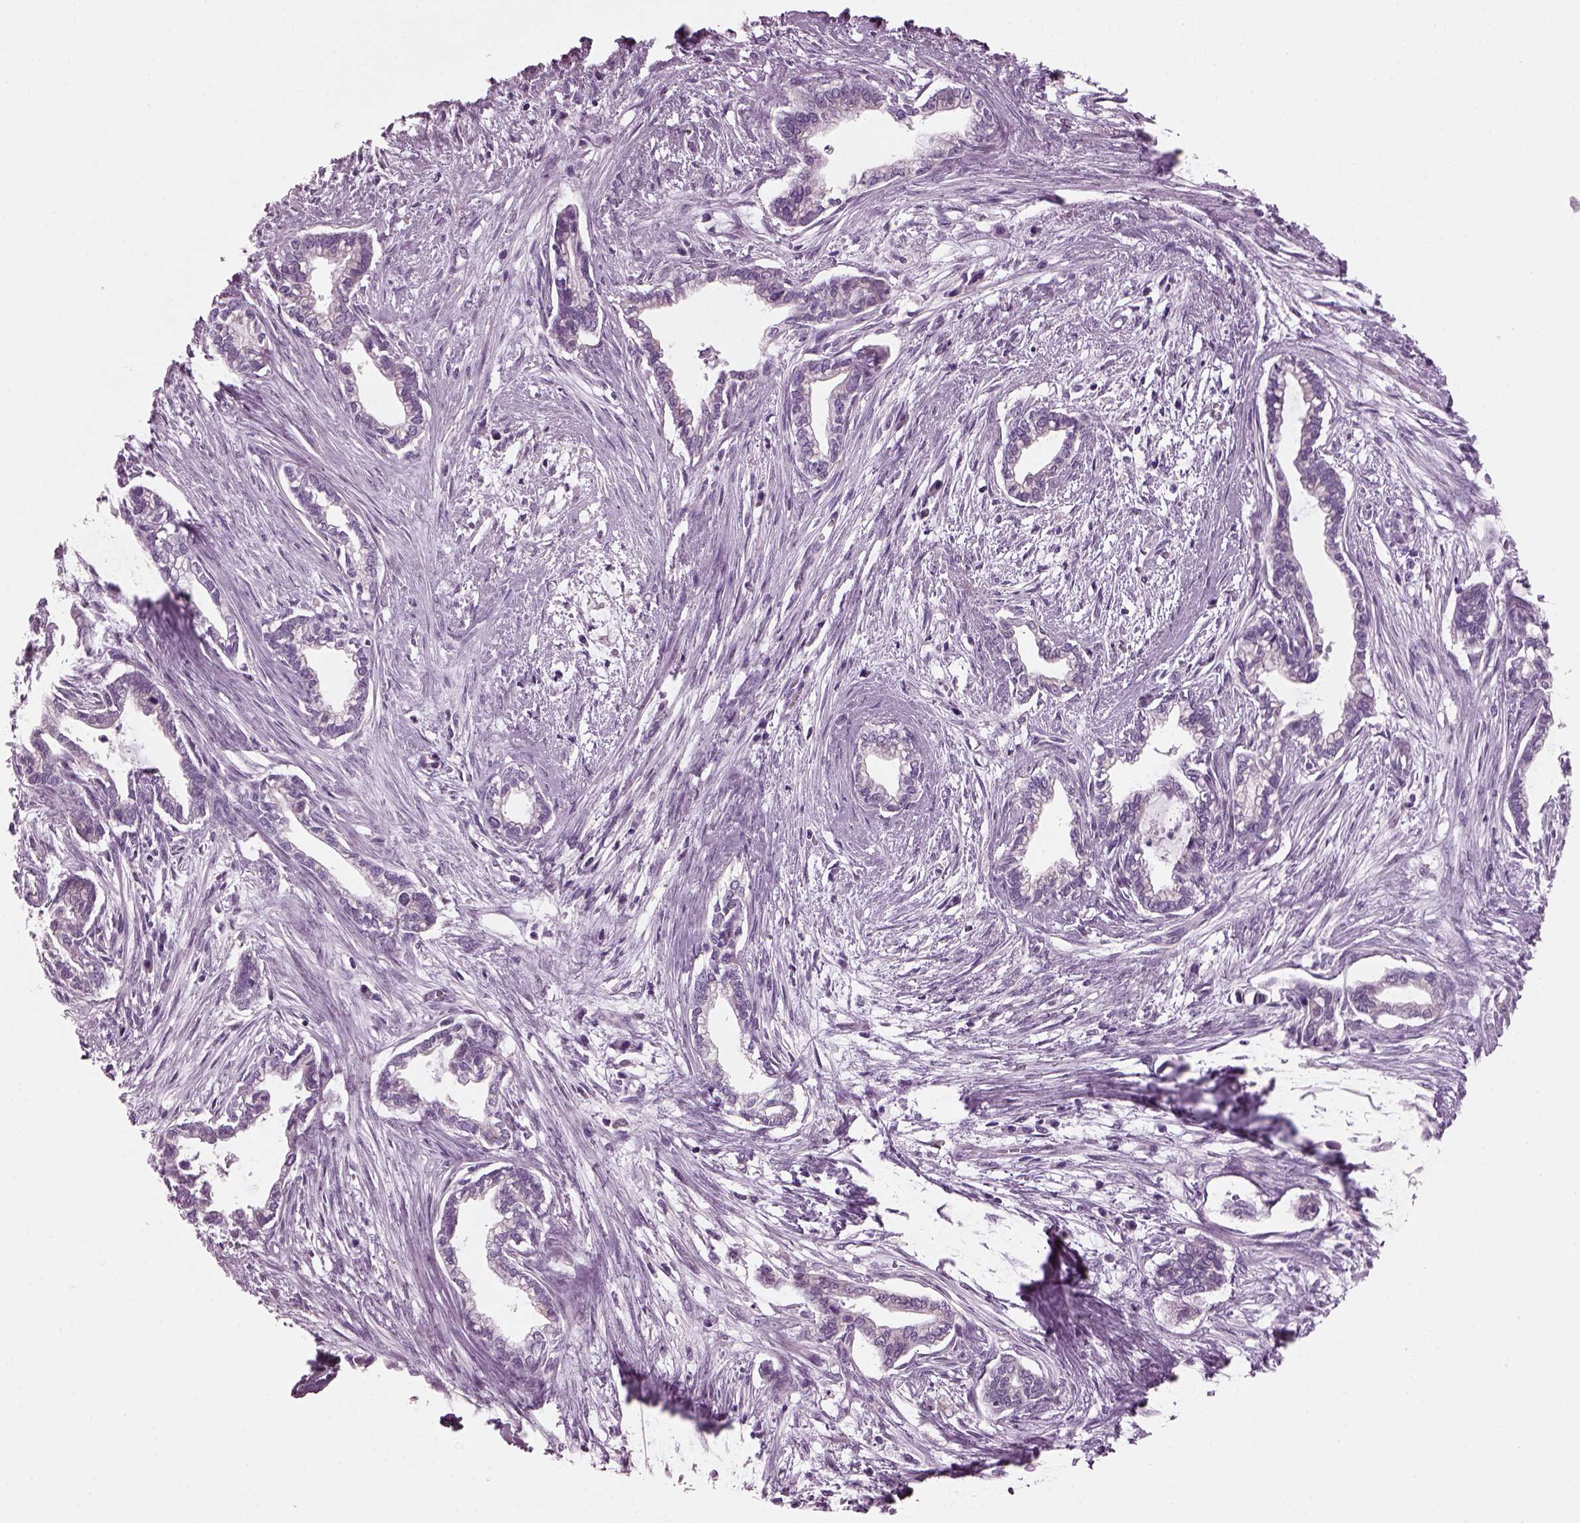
{"staining": {"intensity": "negative", "quantity": "none", "location": "none"}, "tissue": "cervical cancer", "cell_type": "Tumor cells", "image_type": "cancer", "snomed": [{"axis": "morphology", "description": "Adenocarcinoma, NOS"}, {"axis": "topography", "description": "Cervix"}], "caption": "Immunohistochemical staining of human cervical cancer demonstrates no significant expression in tumor cells.", "gene": "PRR9", "patient": {"sex": "female", "age": 62}}